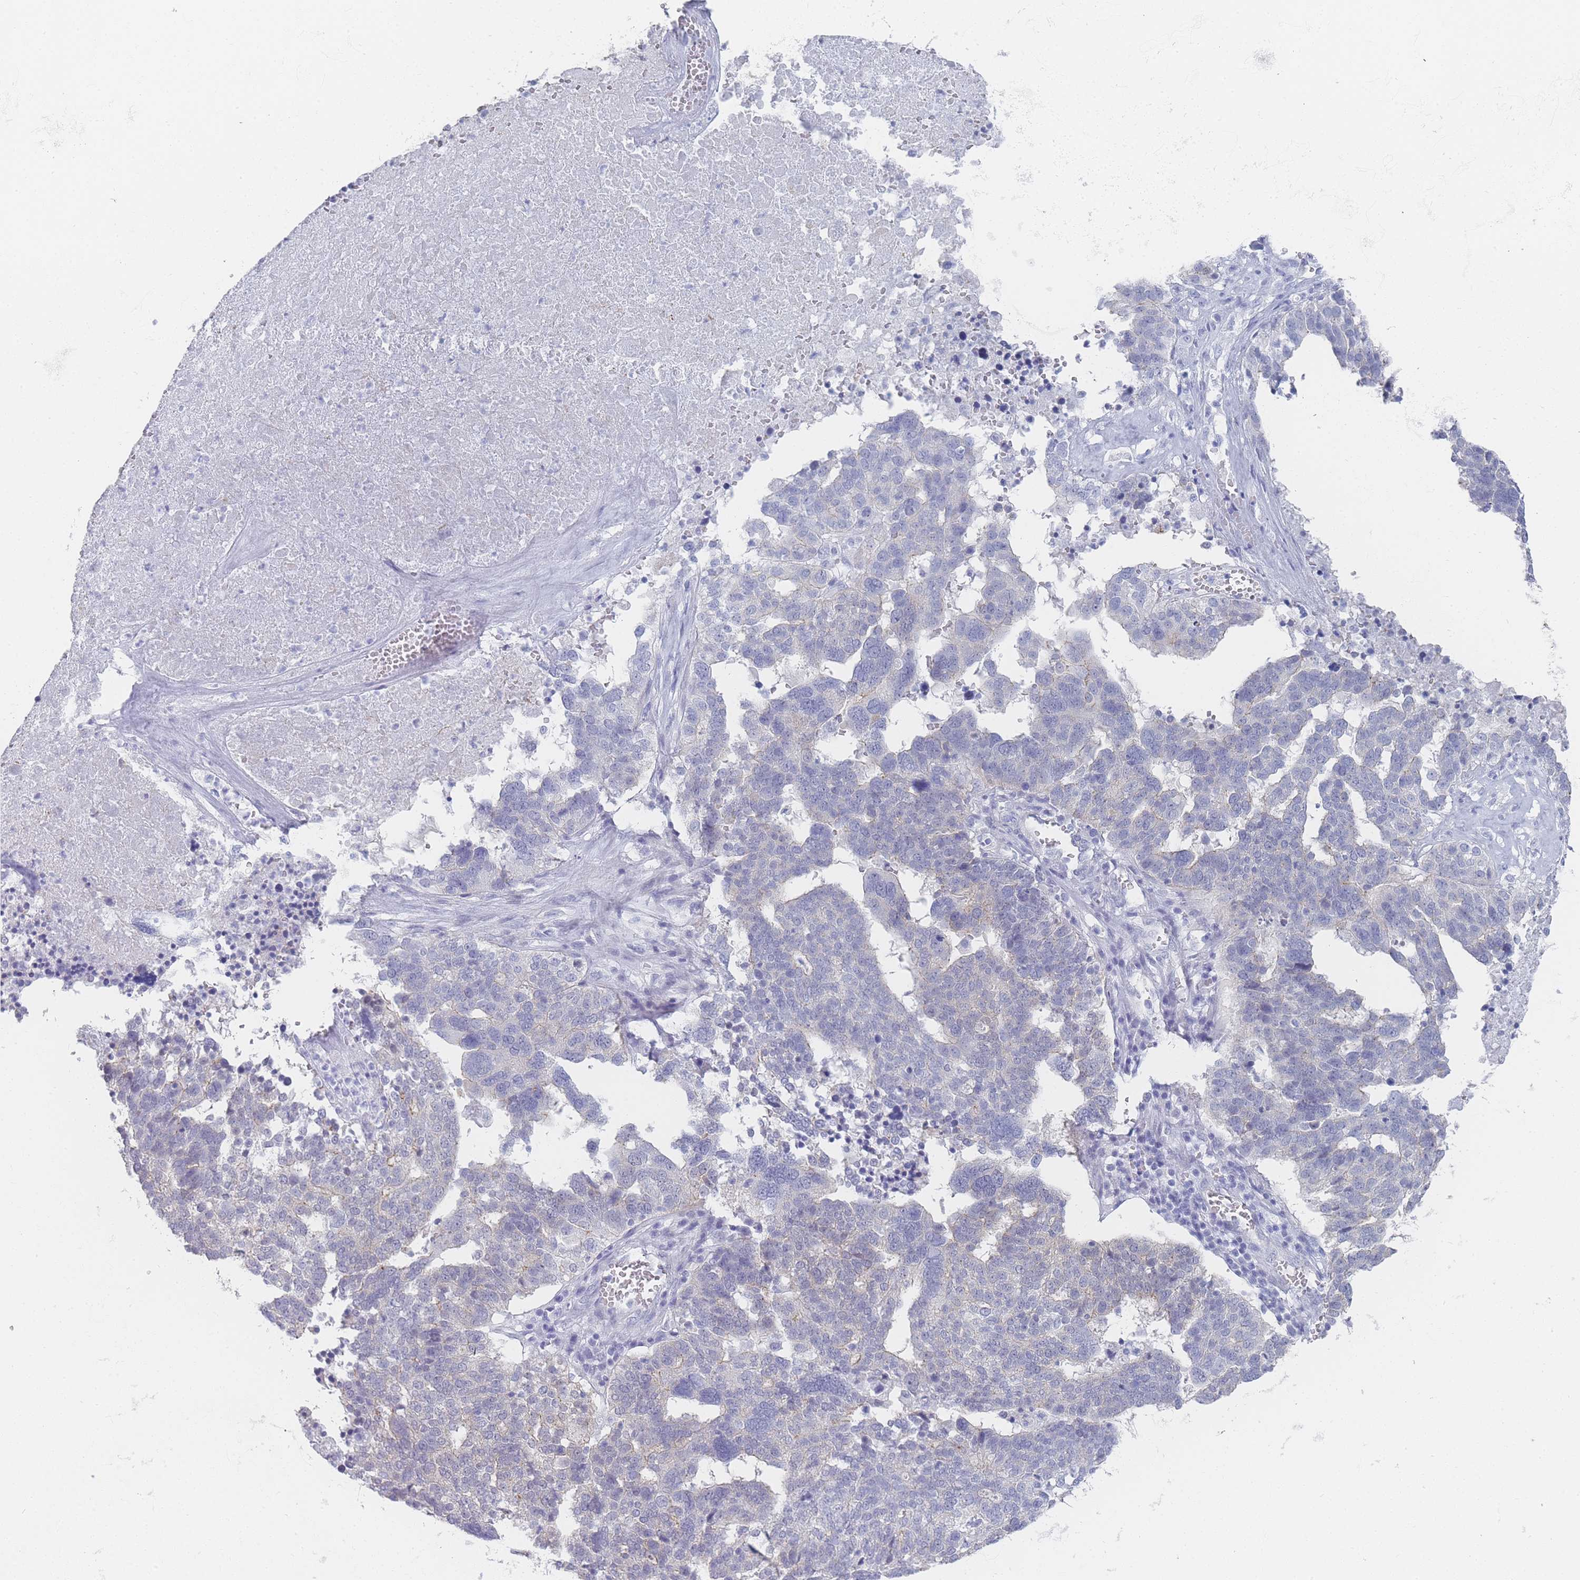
{"staining": {"intensity": "negative", "quantity": "none", "location": "none"}, "tissue": "ovarian cancer", "cell_type": "Tumor cells", "image_type": "cancer", "snomed": [{"axis": "morphology", "description": "Cystadenocarcinoma, serous, NOS"}, {"axis": "topography", "description": "Ovary"}], "caption": "Image shows no significant protein staining in tumor cells of ovarian cancer.", "gene": "IMPG1", "patient": {"sex": "female", "age": 59}}